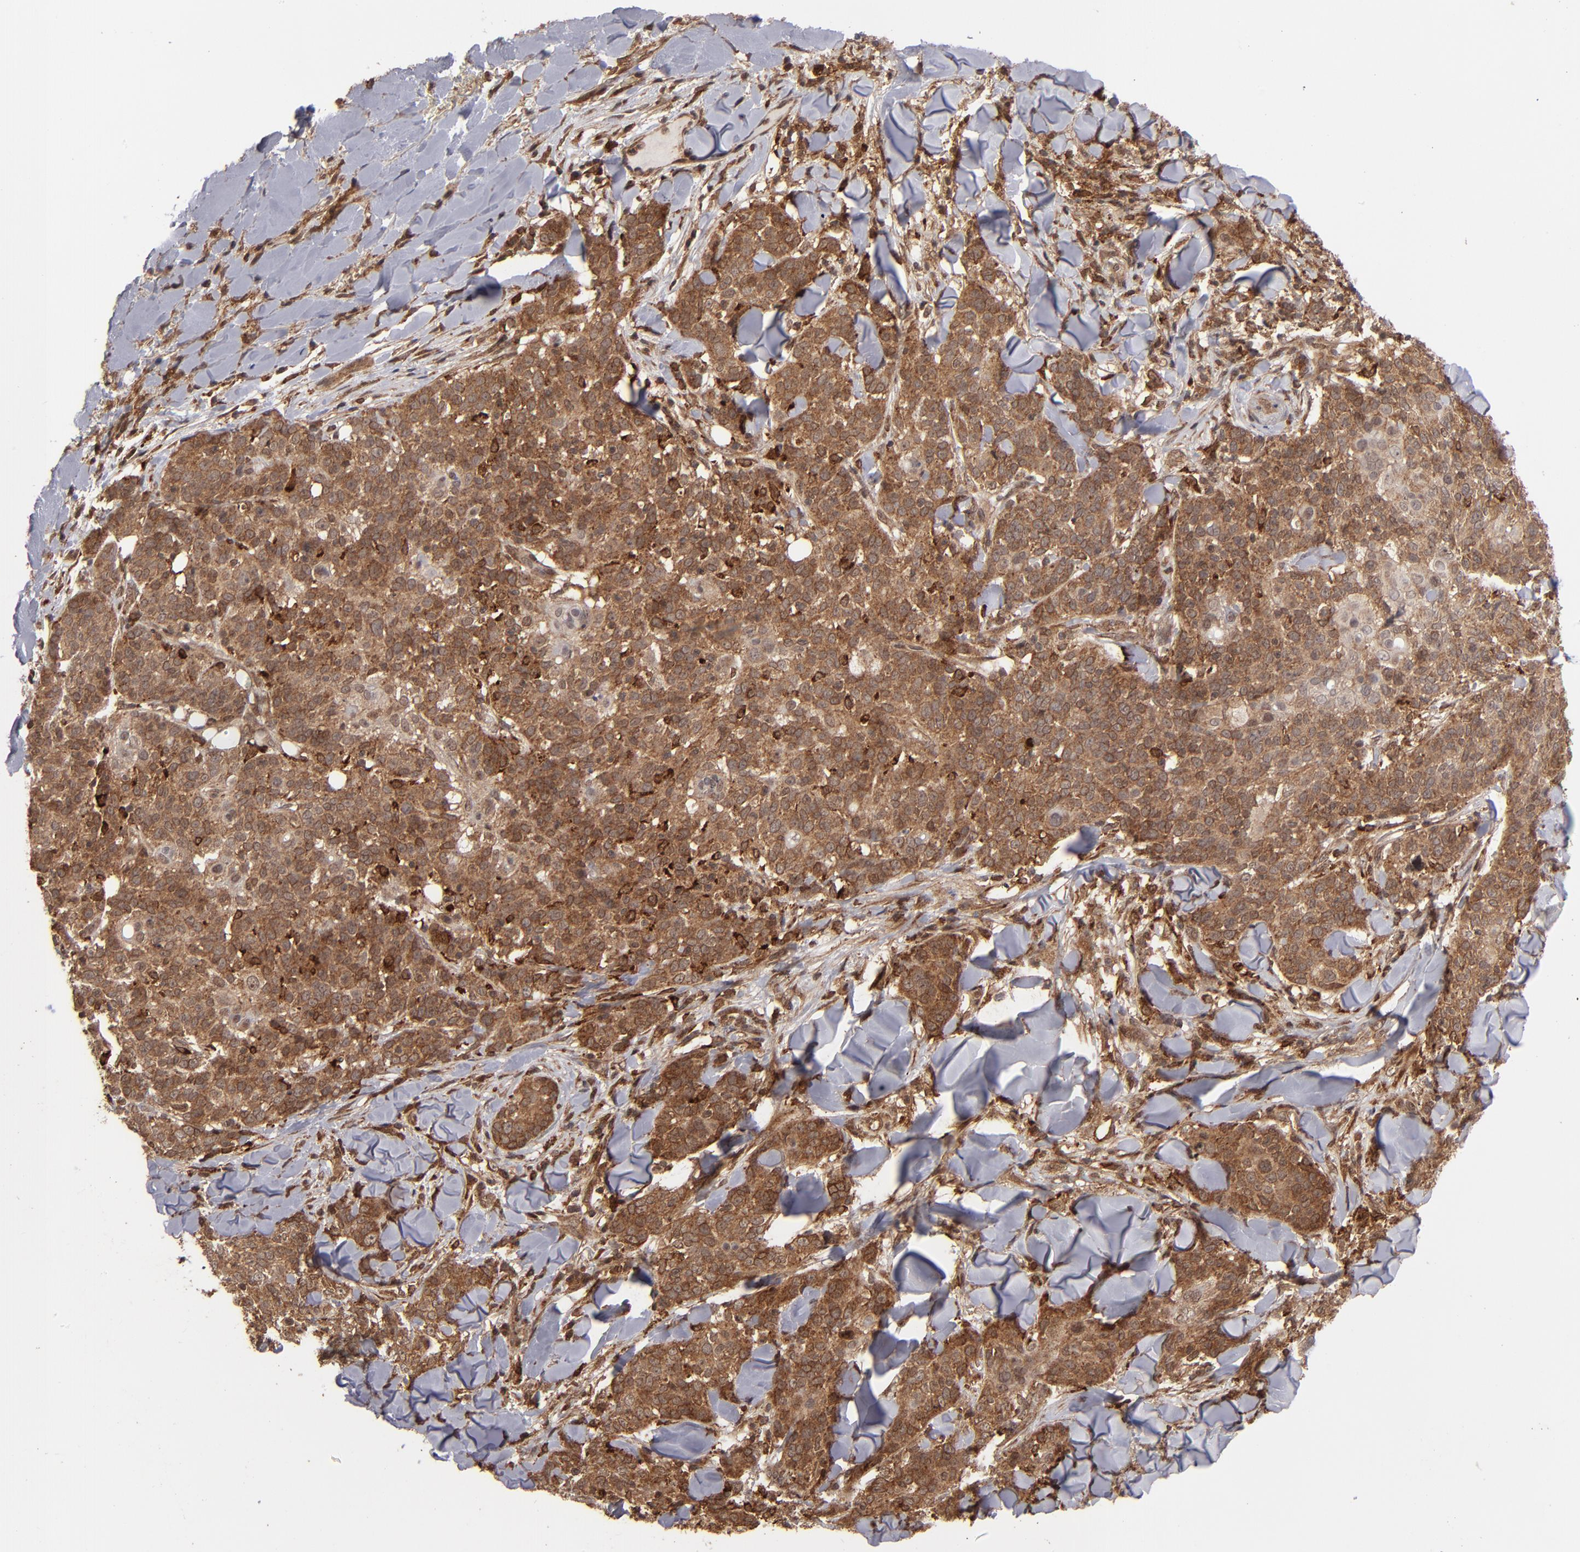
{"staining": {"intensity": "strong", "quantity": ">75%", "location": "cytoplasmic/membranous,nuclear"}, "tissue": "skin cancer", "cell_type": "Tumor cells", "image_type": "cancer", "snomed": [{"axis": "morphology", "description": "Normal tissue, NOS"}, {"axis": "morphology", "description": "Squamous cell carcinoma, NOS"}, {"axis": "topography", "description": "Skin"}], "caption": "Tumor cells exhibit strong cytoplasmic/membranous and nuclear expression in approximately >75% of cells in squamous cell carcinoma (skin). (brown staining indicates protein expression, while blue staining denotes nuclei).", "gene": "RGS6", "patient": {"sex": "female", "age": 83}}